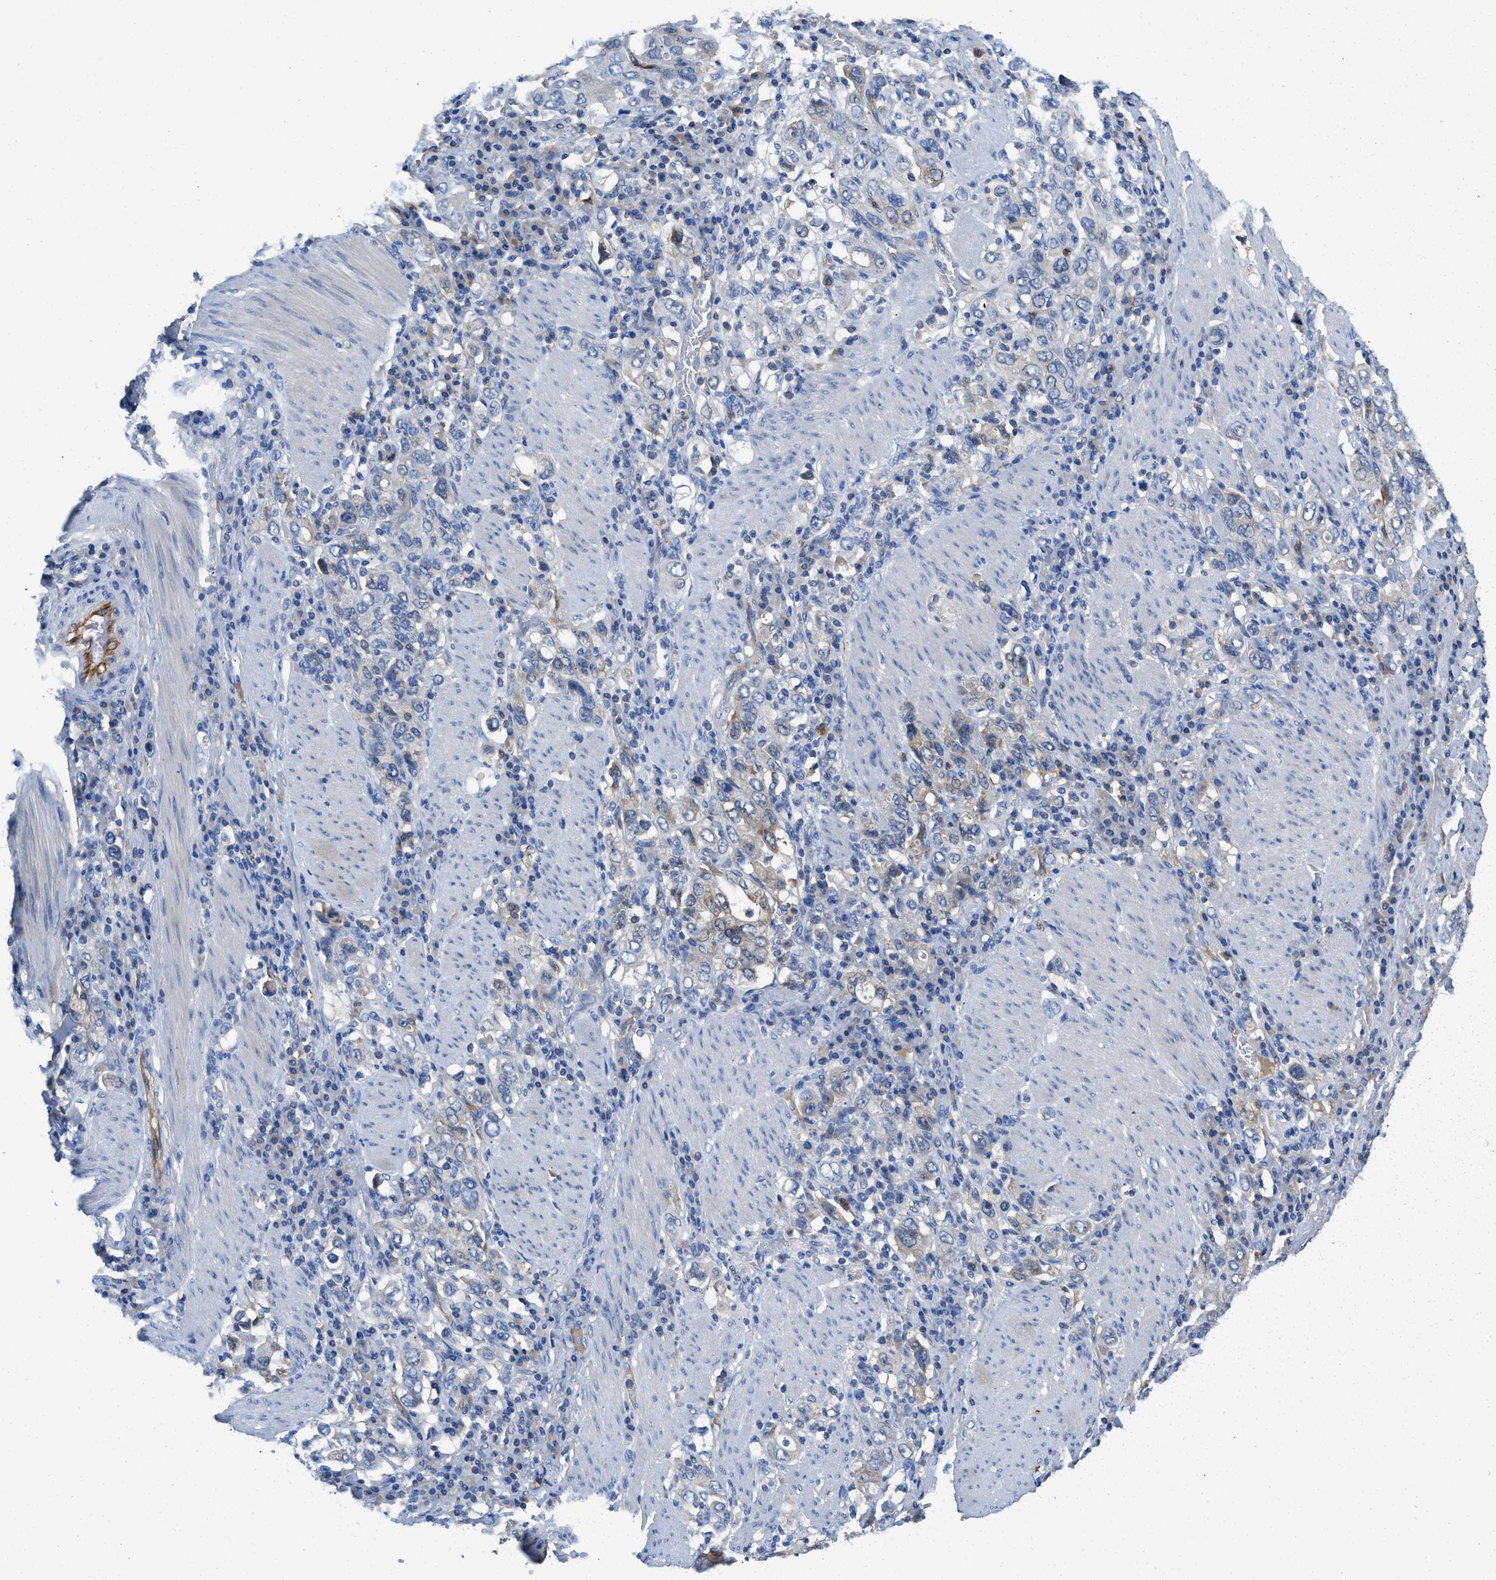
{"staining": {"intensity": "weak", "quantity": "<25%", "location": "cytoplasmic/membranous"}, "tissue": "stomach cancer", "cell_type": "Tumor cells", "image_type": "cancer", "snomed": [{"axis": "morphology", "description": "Adenocarcinoma, NOS"}, {"axis": "topography", "description": "Stomach, upper"}], "caption": "Immunohistochemical staining of stomach cancer demonstrates no significant staining in tumor cells.", "gene": "SPEG", "patient": {"sex": "male", "age": 62}}